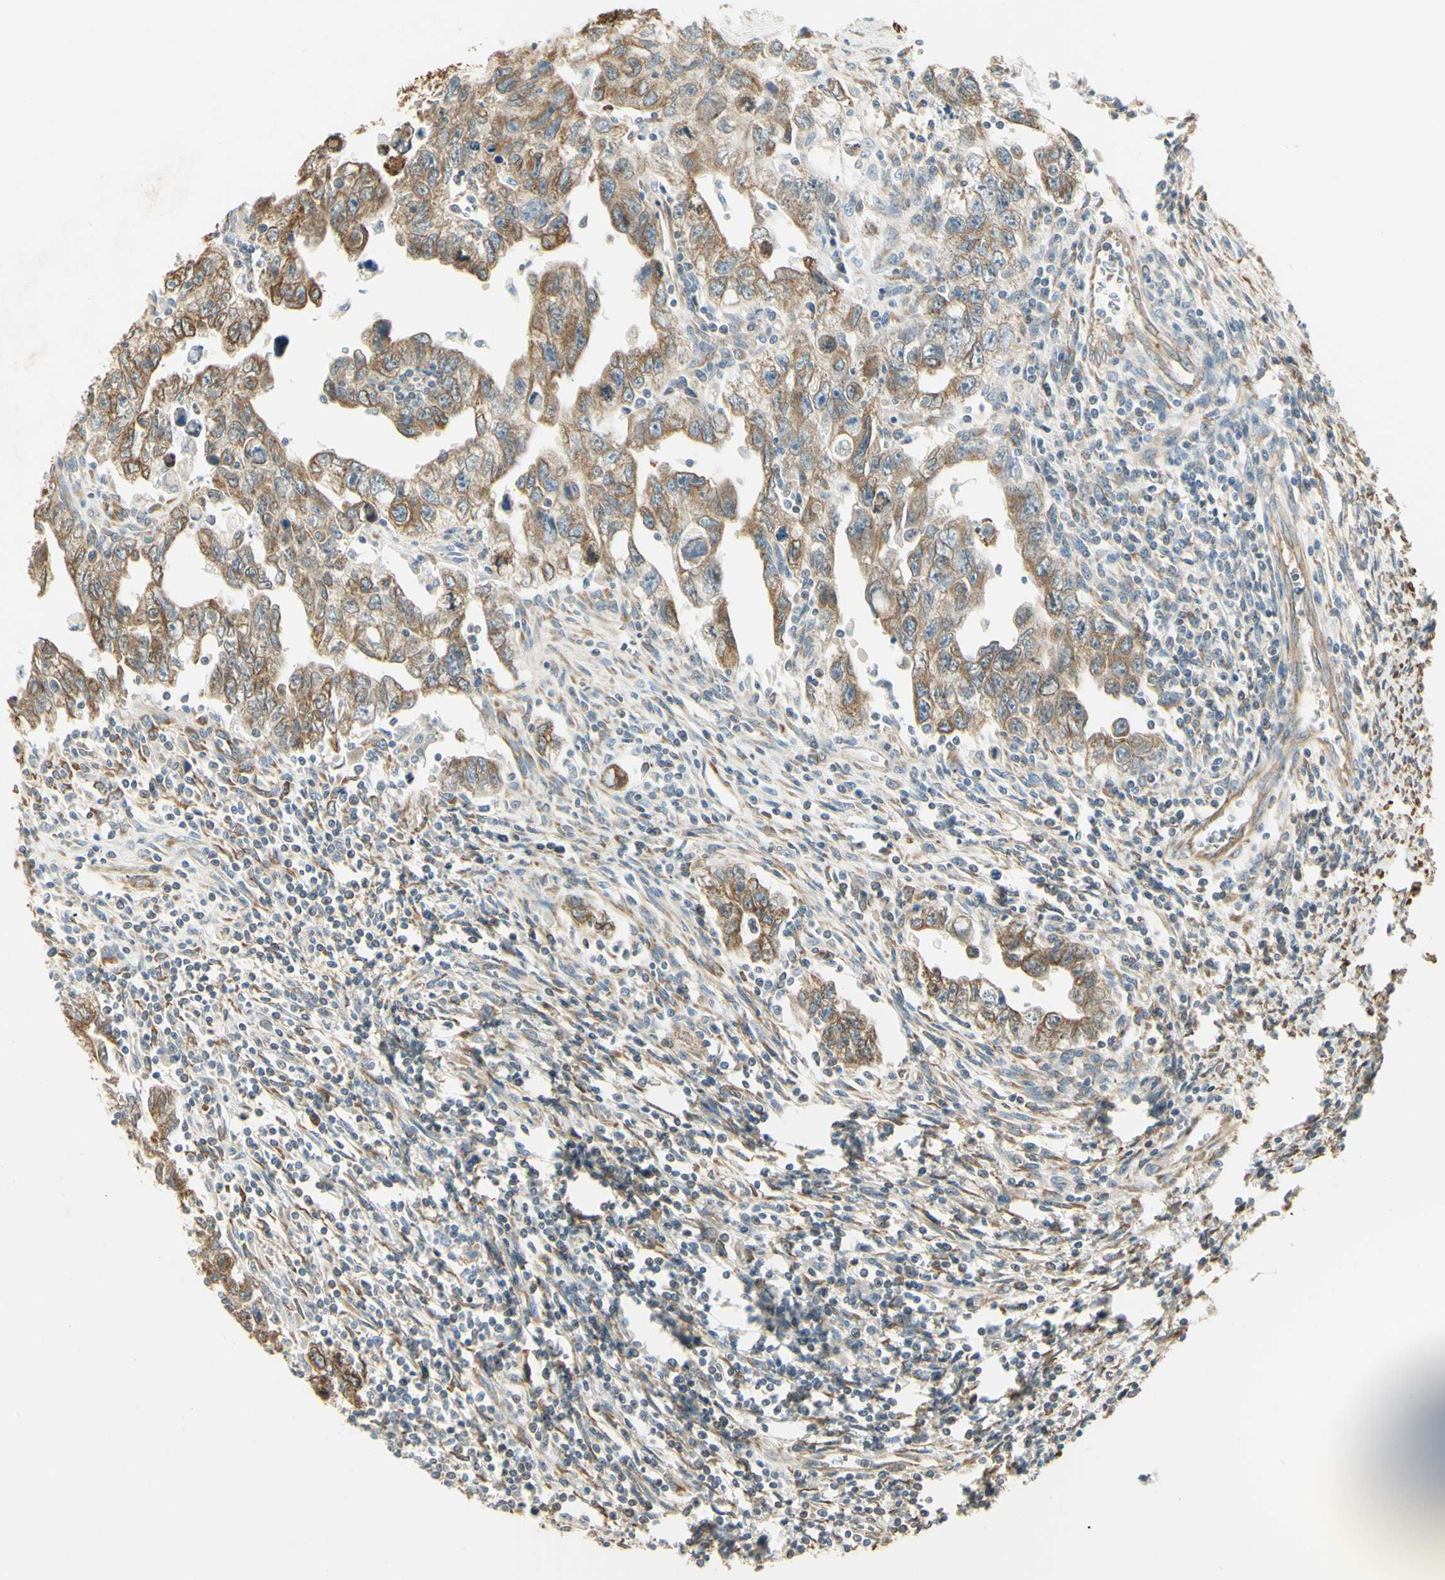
{"staining": {"intensity": "moderate", "quantity": "25%-75%", "location": "cytoplasmic/membranous"}, "tissue": "testis cancer", "cell_type": "Tumor cells", "image_type": "cancer", "snomed": [{"axis": "morphology", "description": "Carcinoma, Embryonal, NOS"}, {"axis": "topography", "description": "Testis"}], "caption": "High-magnification brightfield microscopy of embryonal carcinoma (testis) stained with DAB (brown) and counterstained with hematoxylin (blue). tumor cells exhibit moderate cytoplasmic/membranous positivity is identified in about25%-75% of cells.", "gene": "IGDCC4", "patient": {"sex": "male", "age": 28}}